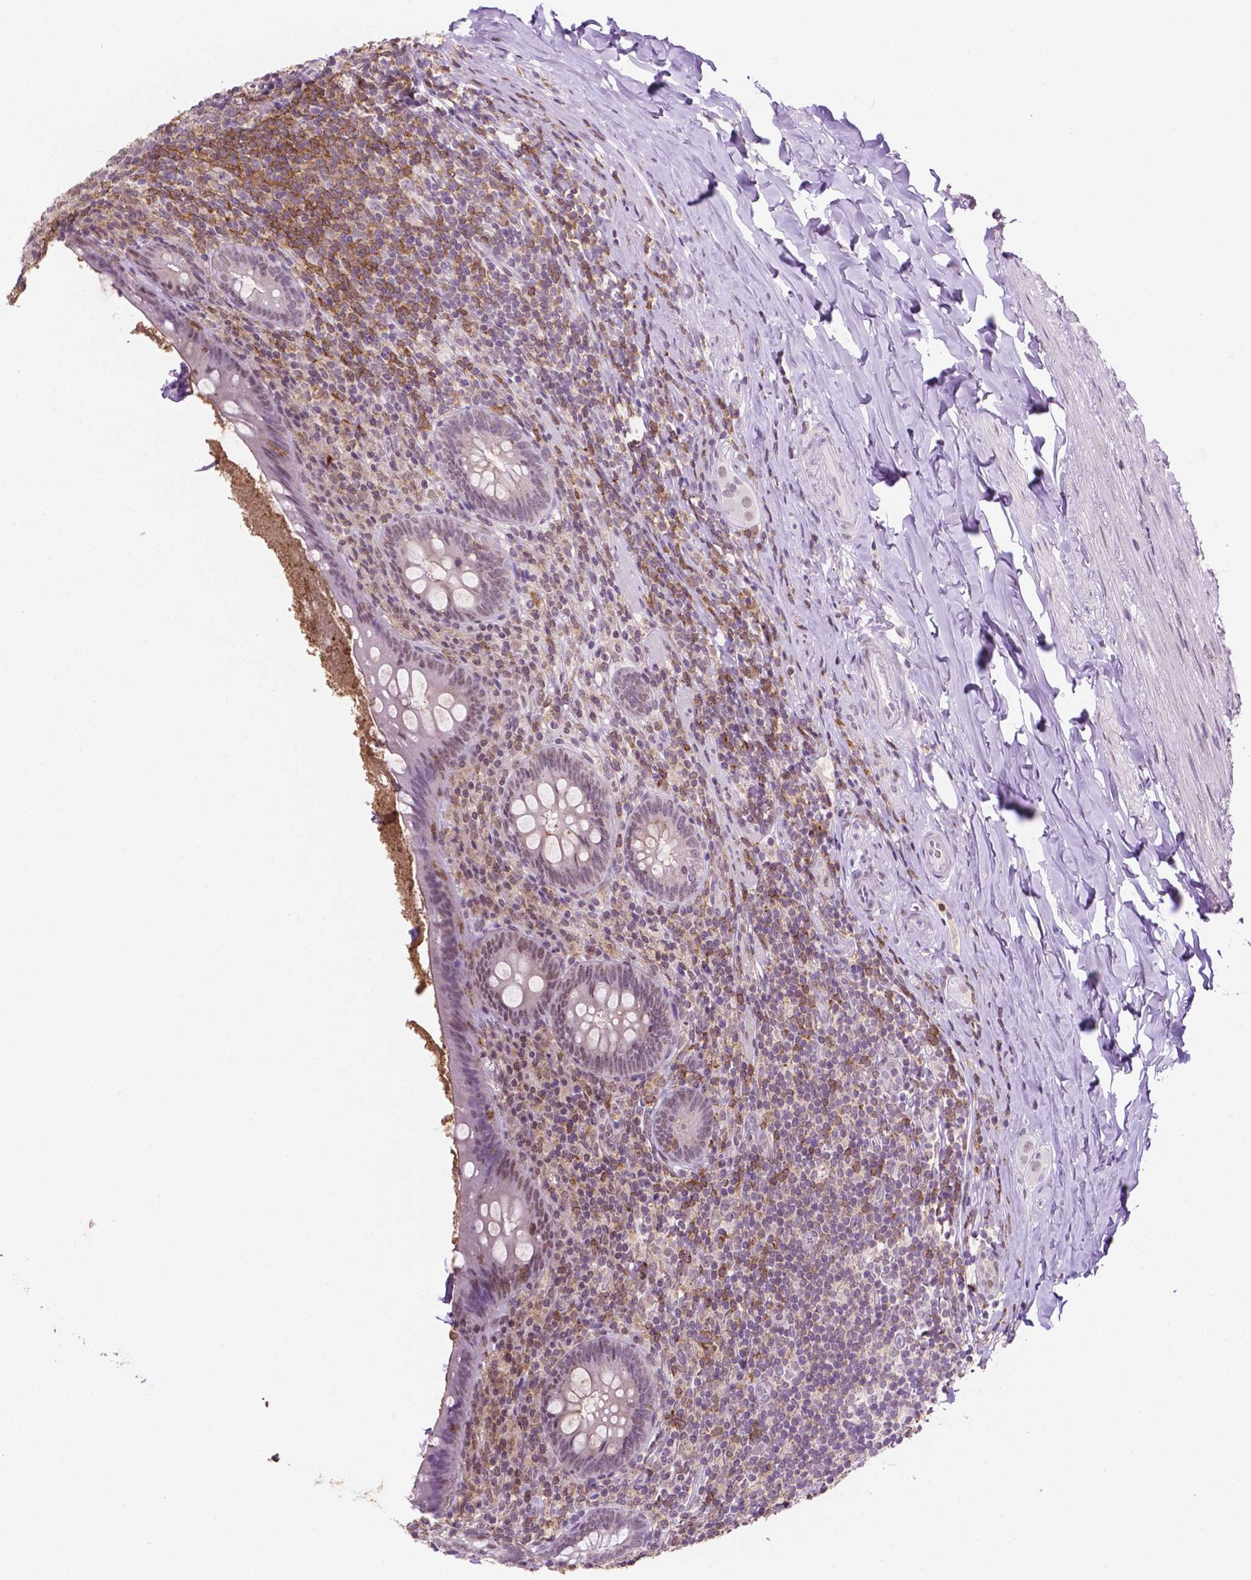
{"staining": {"intensity": "weak", "quantity": "25%-75%", "location": "nuclear"}, "tissue": "appendix", "cell_type": "Glandular cells", "image_type": "normal", "snomed": [{"axis": "morphology", "description": "Normal tissue, NOS"}, {"axis": "topography", "description": "Appendix"}], "caption": "An image of human appendix stained for a protein displays weak nuclear brown staining in glandular cells.", "gene": "PTPN6", "patient": {"sex": "male", "age": 47}}